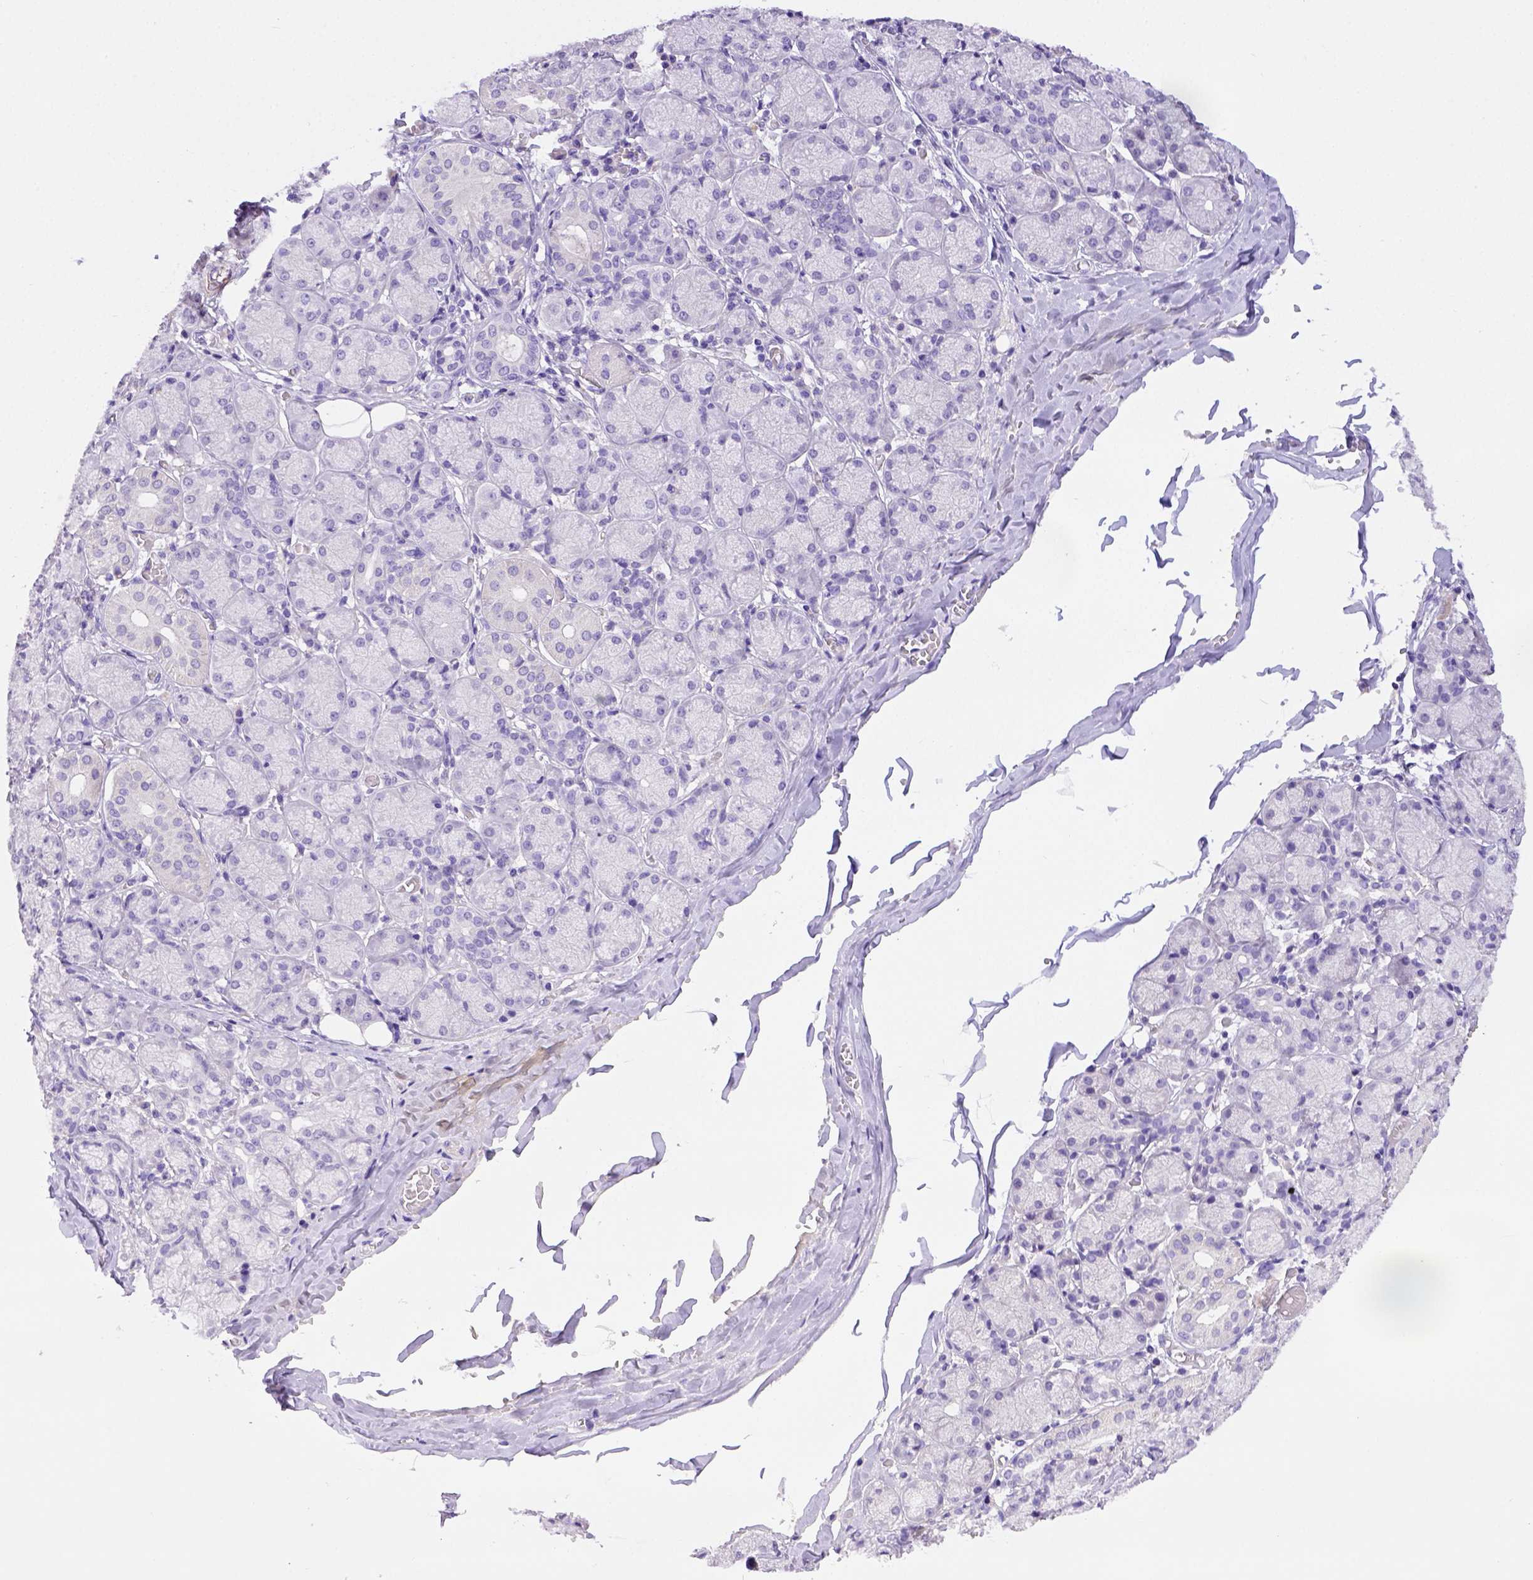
{"staining": {"intensity": "negative", "quantity": "none", "location": "none"}, "tissue": "salivary gland", "cell_type": "Glandular cells", "image_type": "normal", "snomed": [{"axis": "morphology", "description": "Normal tissue, NOS"}, {"axis": "topography", "description": "Salivary gland"}, {"axis": "topography", "description": "Peripheral nerve tissue"}], "caption": "High power microscopy photomicrograph of an IHC image of unremarkable salivary gland, revealing no significant staining in glandular cells.", "gene": "B3GAT1", "patient": {"sex": "female", "age": 24}}